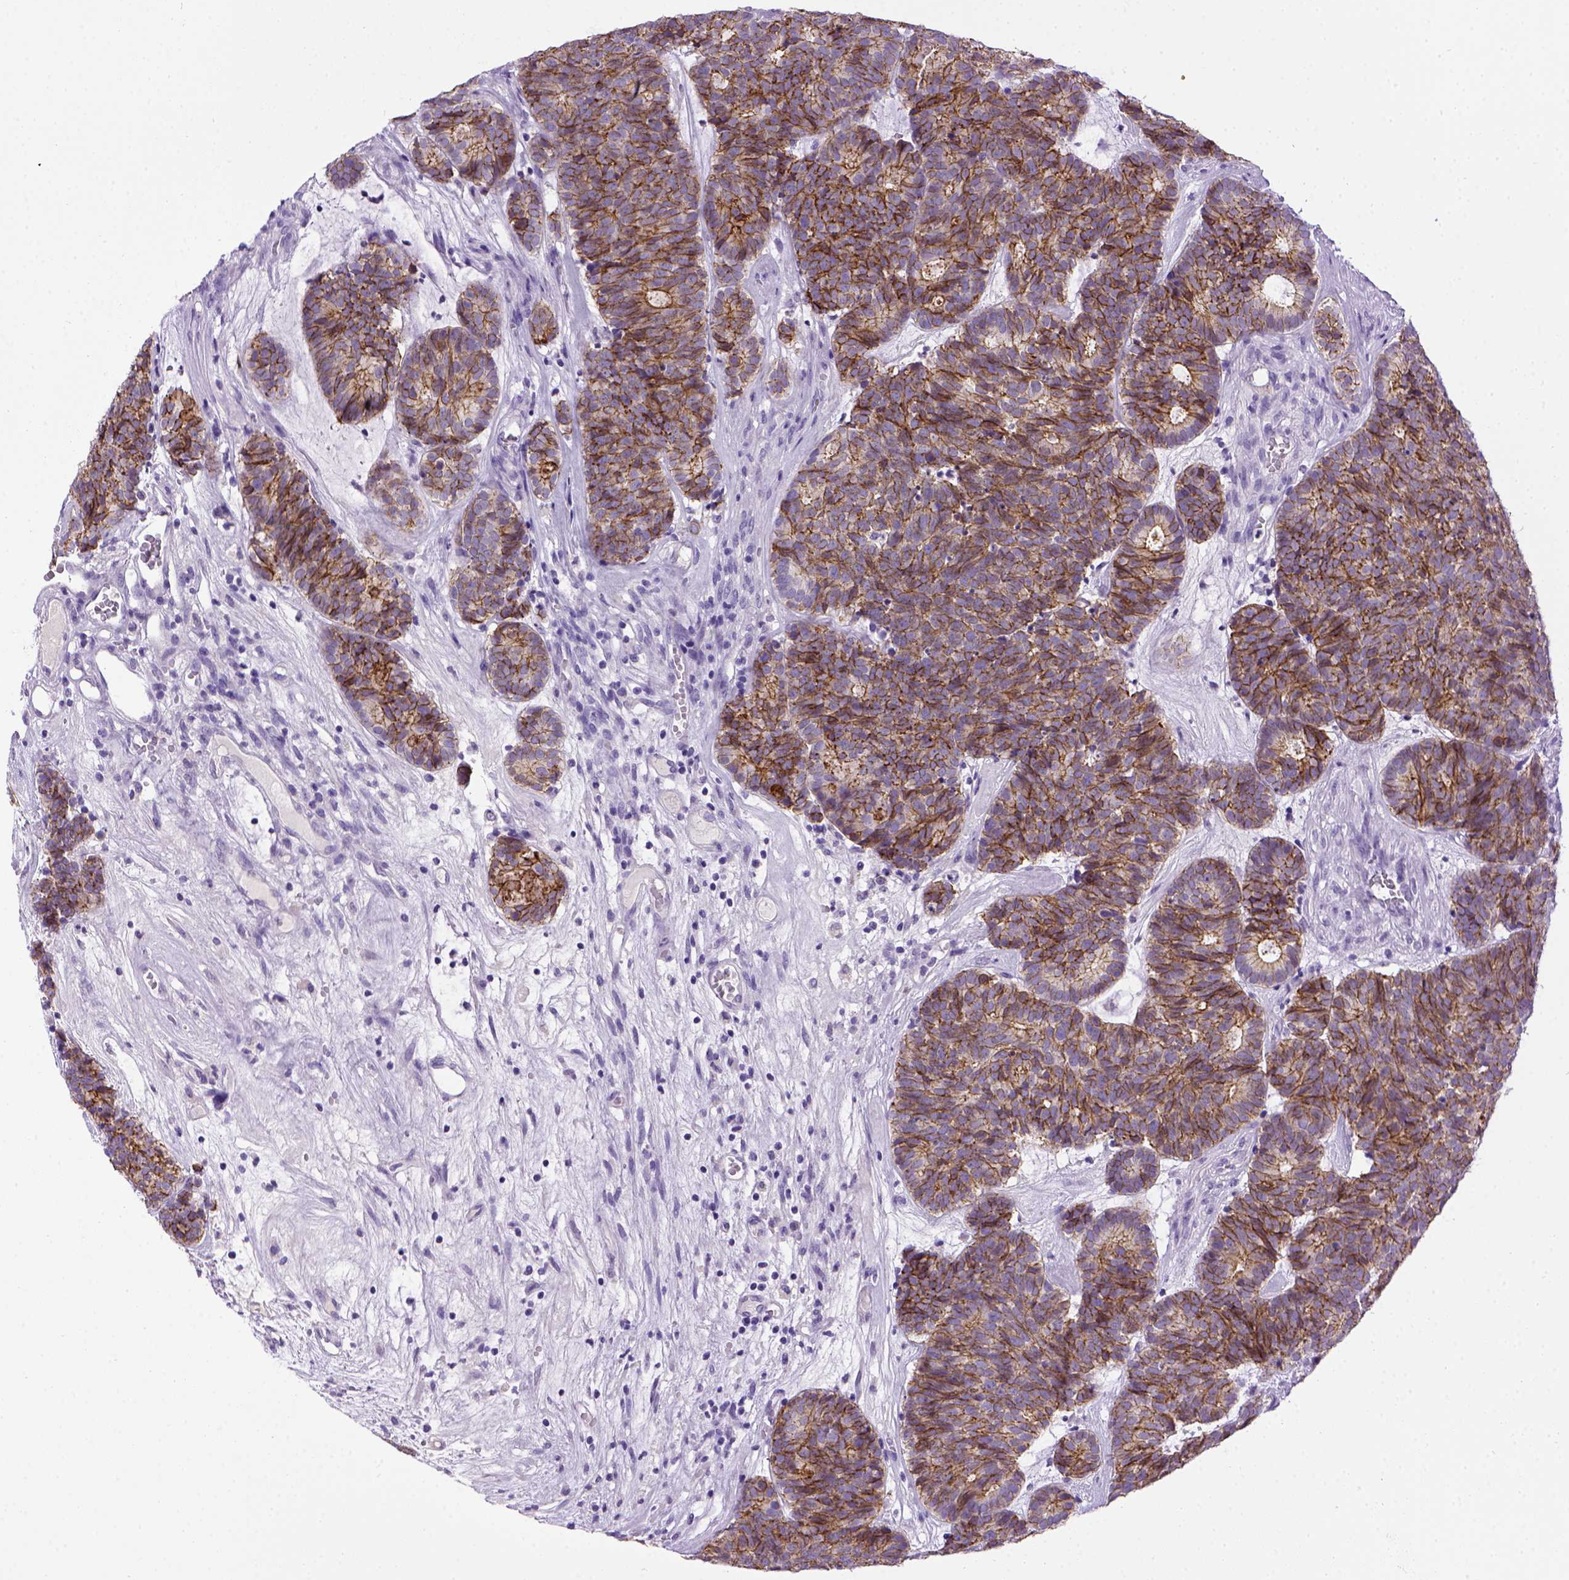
{"staining": {"intensity": "moderate", "quantity": ">75%", "location": "cytoplasmic/membranous"}, "tissue": "head and neck cancer", "cell_type": "Tumor cells", "image_type": "cancer", "snomed": [{"axis": "morphology", "description": "Adenocarcinoma, NOS"}, {"axis": "topography", "description": "Head-Neck"}], "caption": "Tumor cells reveal medium levels of moderate cytoplasmic/membranous positivity in about >75% of cells in human head and neck adenocarcinoma.", "gene": "CDH1", "patient": {"sex": "female", "age": 81}}